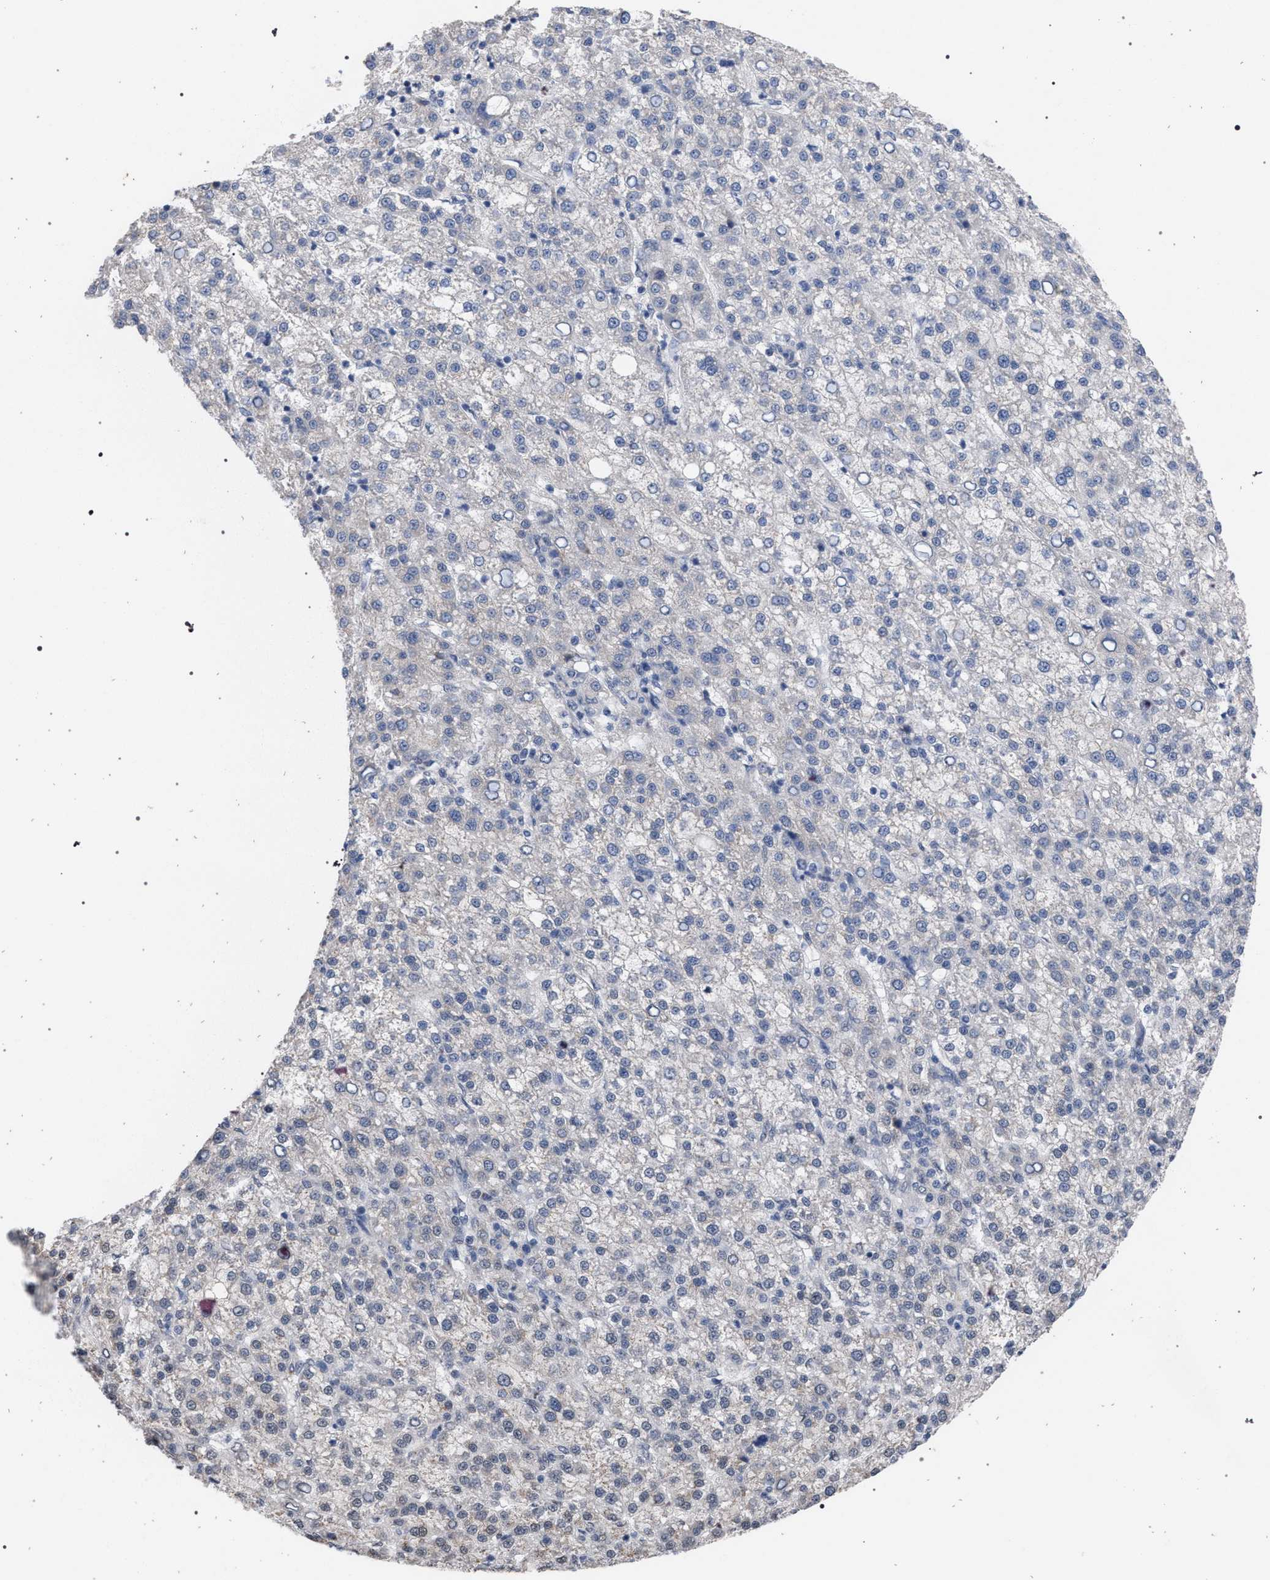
{"staining": {"intensity": "negative", "quantity": "none", "location": "none"}, "tissue": "liver cancer", "cell_type": "Tumor cells", "image_type": "cancer", "snomed": [{"axis": "morphology", "description": "Carcinoma, Hepatocellular, NOS"}, {"axis": "topography", "description": "Liver"}], "caption": "This is an immunohistochemistry histopathology image of human liver cancer (hepatocellular carcinoma). There is no expression in tumor cells.", "gene": "GOLGA2", "patient": {"sex": "female", "age": 58}}